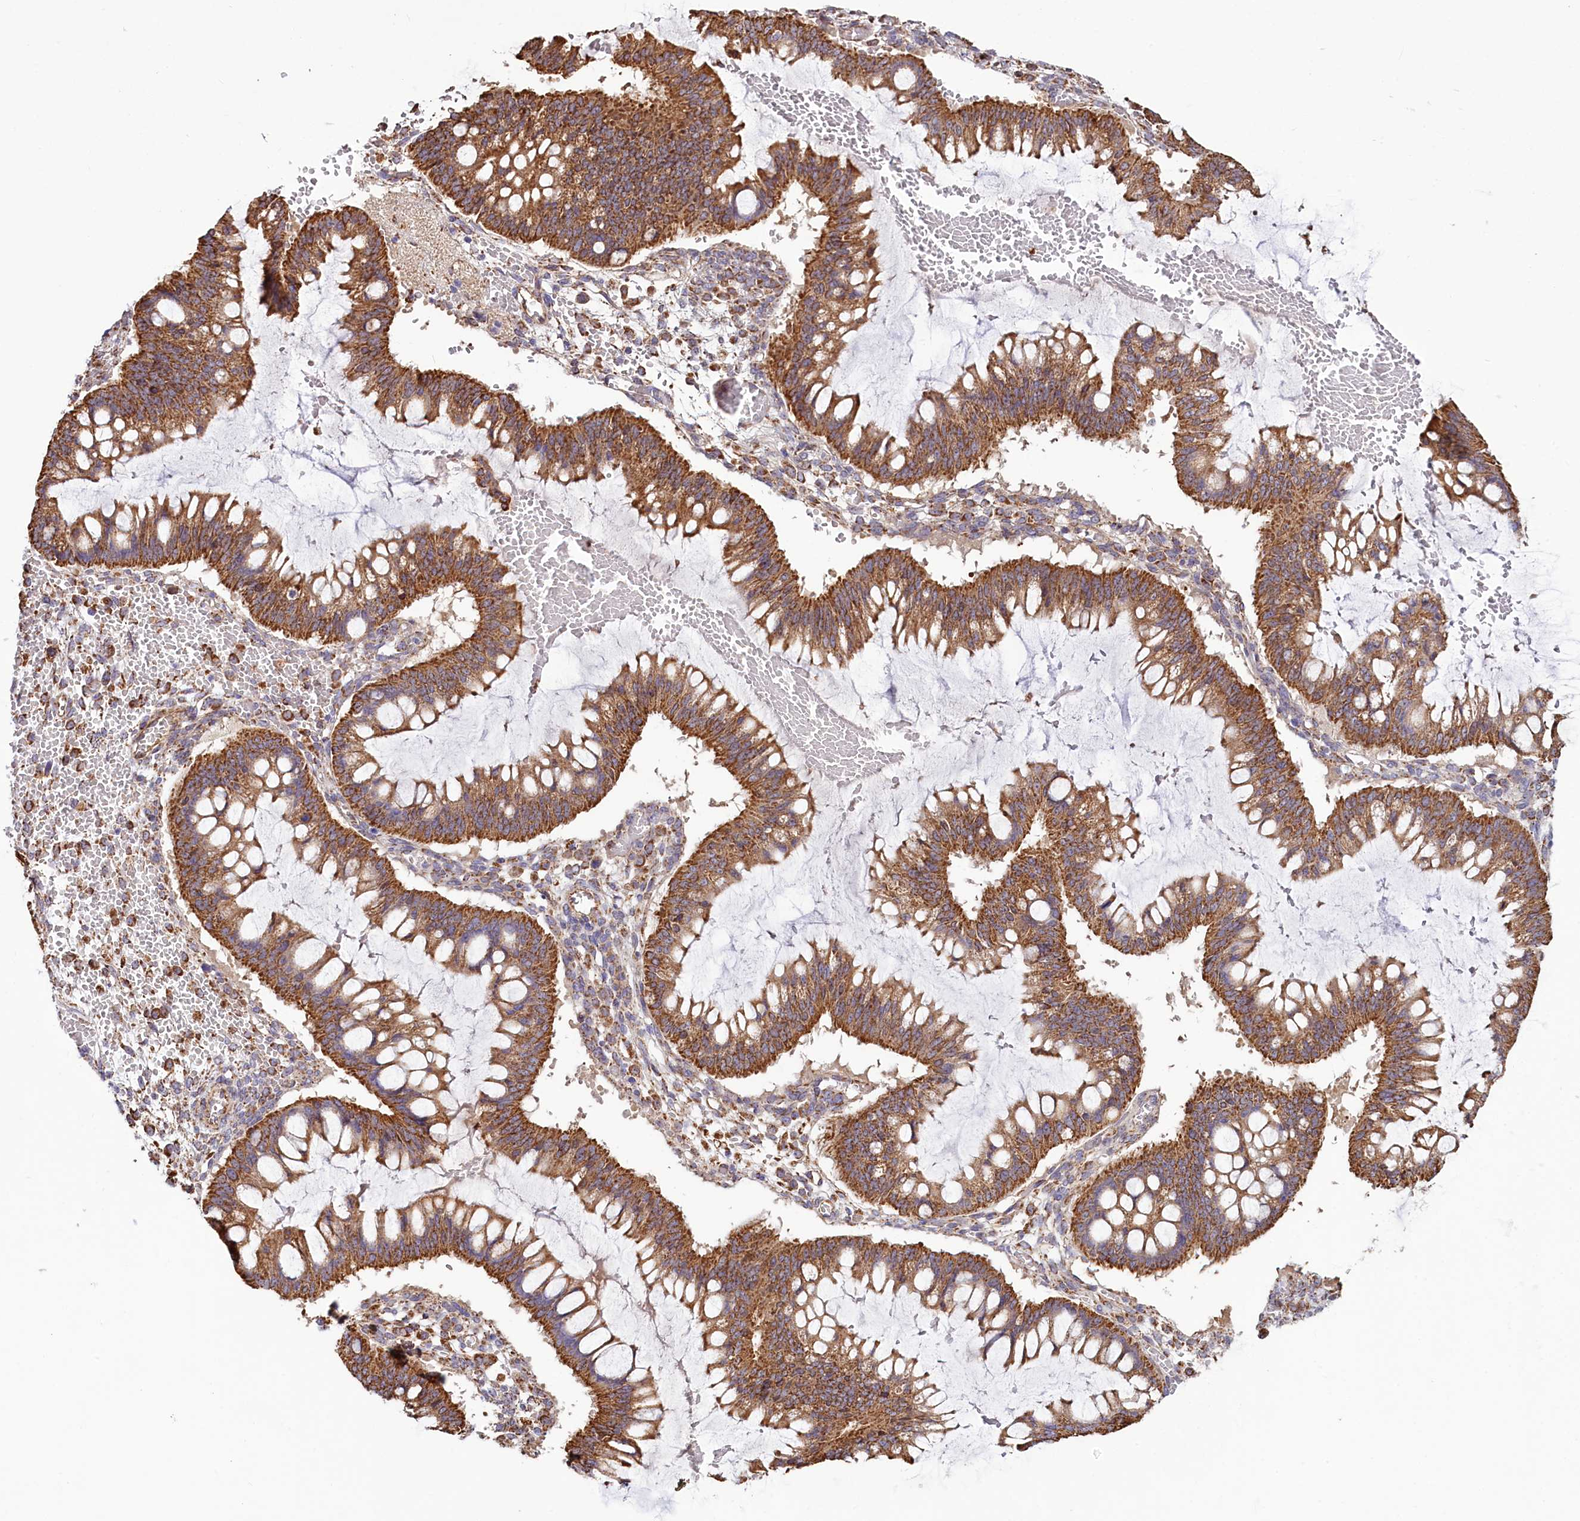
{"staining": {"intensity": "moderate", "quantity": ">75%", "location": "cytoplasmic/membranous"}, "tissue": "ovarian cancer", "cell_type": "Tumor cells", "image_type": "cancer", "snomed": [{"axis": "morphology", "description": "Cystadenocarcinoma, mucinous, NOS"}, {"axis": "topography", "description": "Ovary"}], "caption": "Protein staining shows moderate cytoplasmic/membranous positivity in approximately >75% of tumor cells in mucinous cystadenocarcinoma (ovarian).", "gene": "NUDT15", "patient": {"sex": "female", "age": 73}}